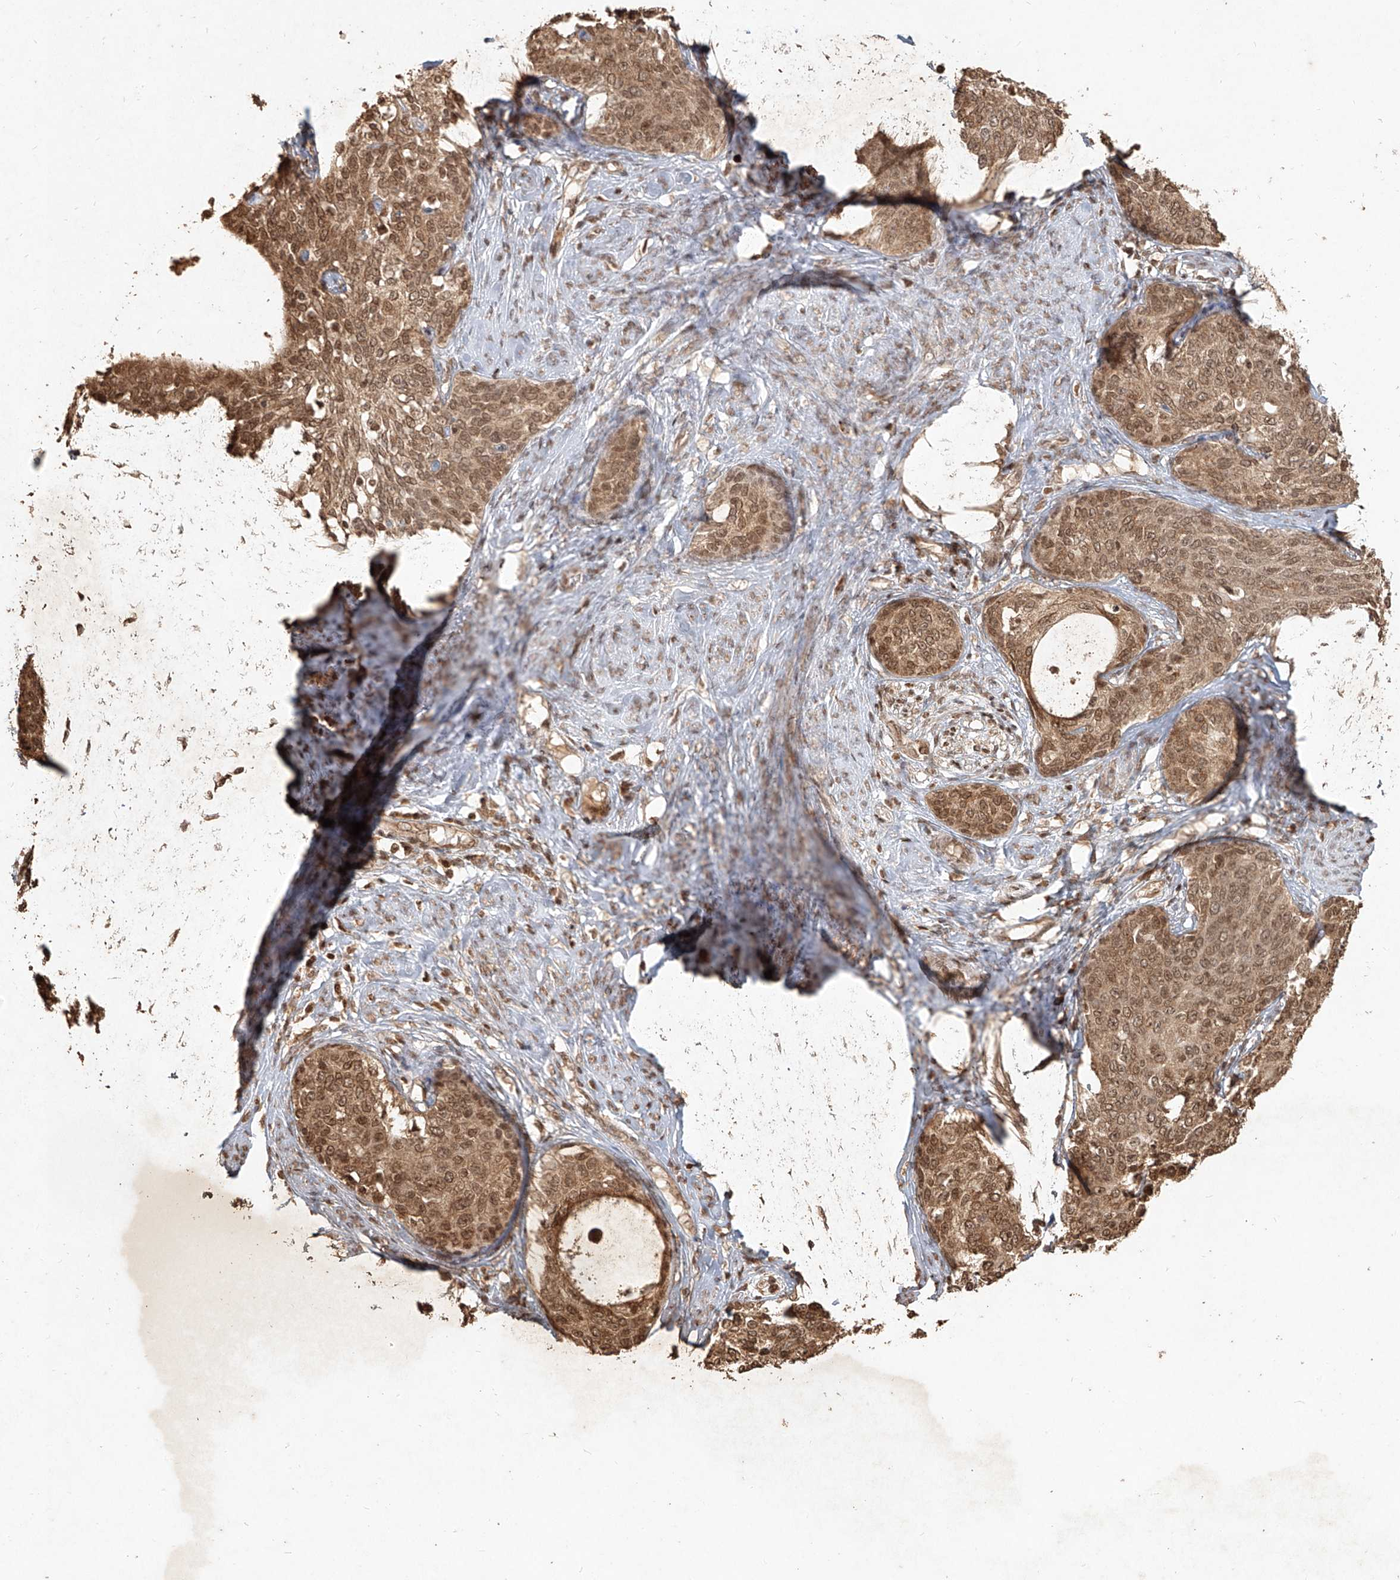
{"staining": {"intensity": "moderate", "quantity": ">75%", "location": "cytoplasmic/membranous,nuclear"}, "tissue": "cervical cancer", "cell_type": "Tumor cells", "image_type": "cancer", "snomed": [{"axis": "morphology", "description": "Squamous cell carcinoma, NOS"}, {"axis": "morphology", "description": "Adenocarcinoma, NOS"}, {"axis": "topography", "description": "Cervix"}], "caption": "Immunohistochemistry (DAB (3,3'-diaminobenzidine)) staining of human cervical cancer (squamous cell carcinoma) shows moderate cytoplasmic/membranous and nuclear protein staining in approximately >75% of tumor cells.", "gene": "UBE2K", "patient": {"sex": "female", "age": 52}}